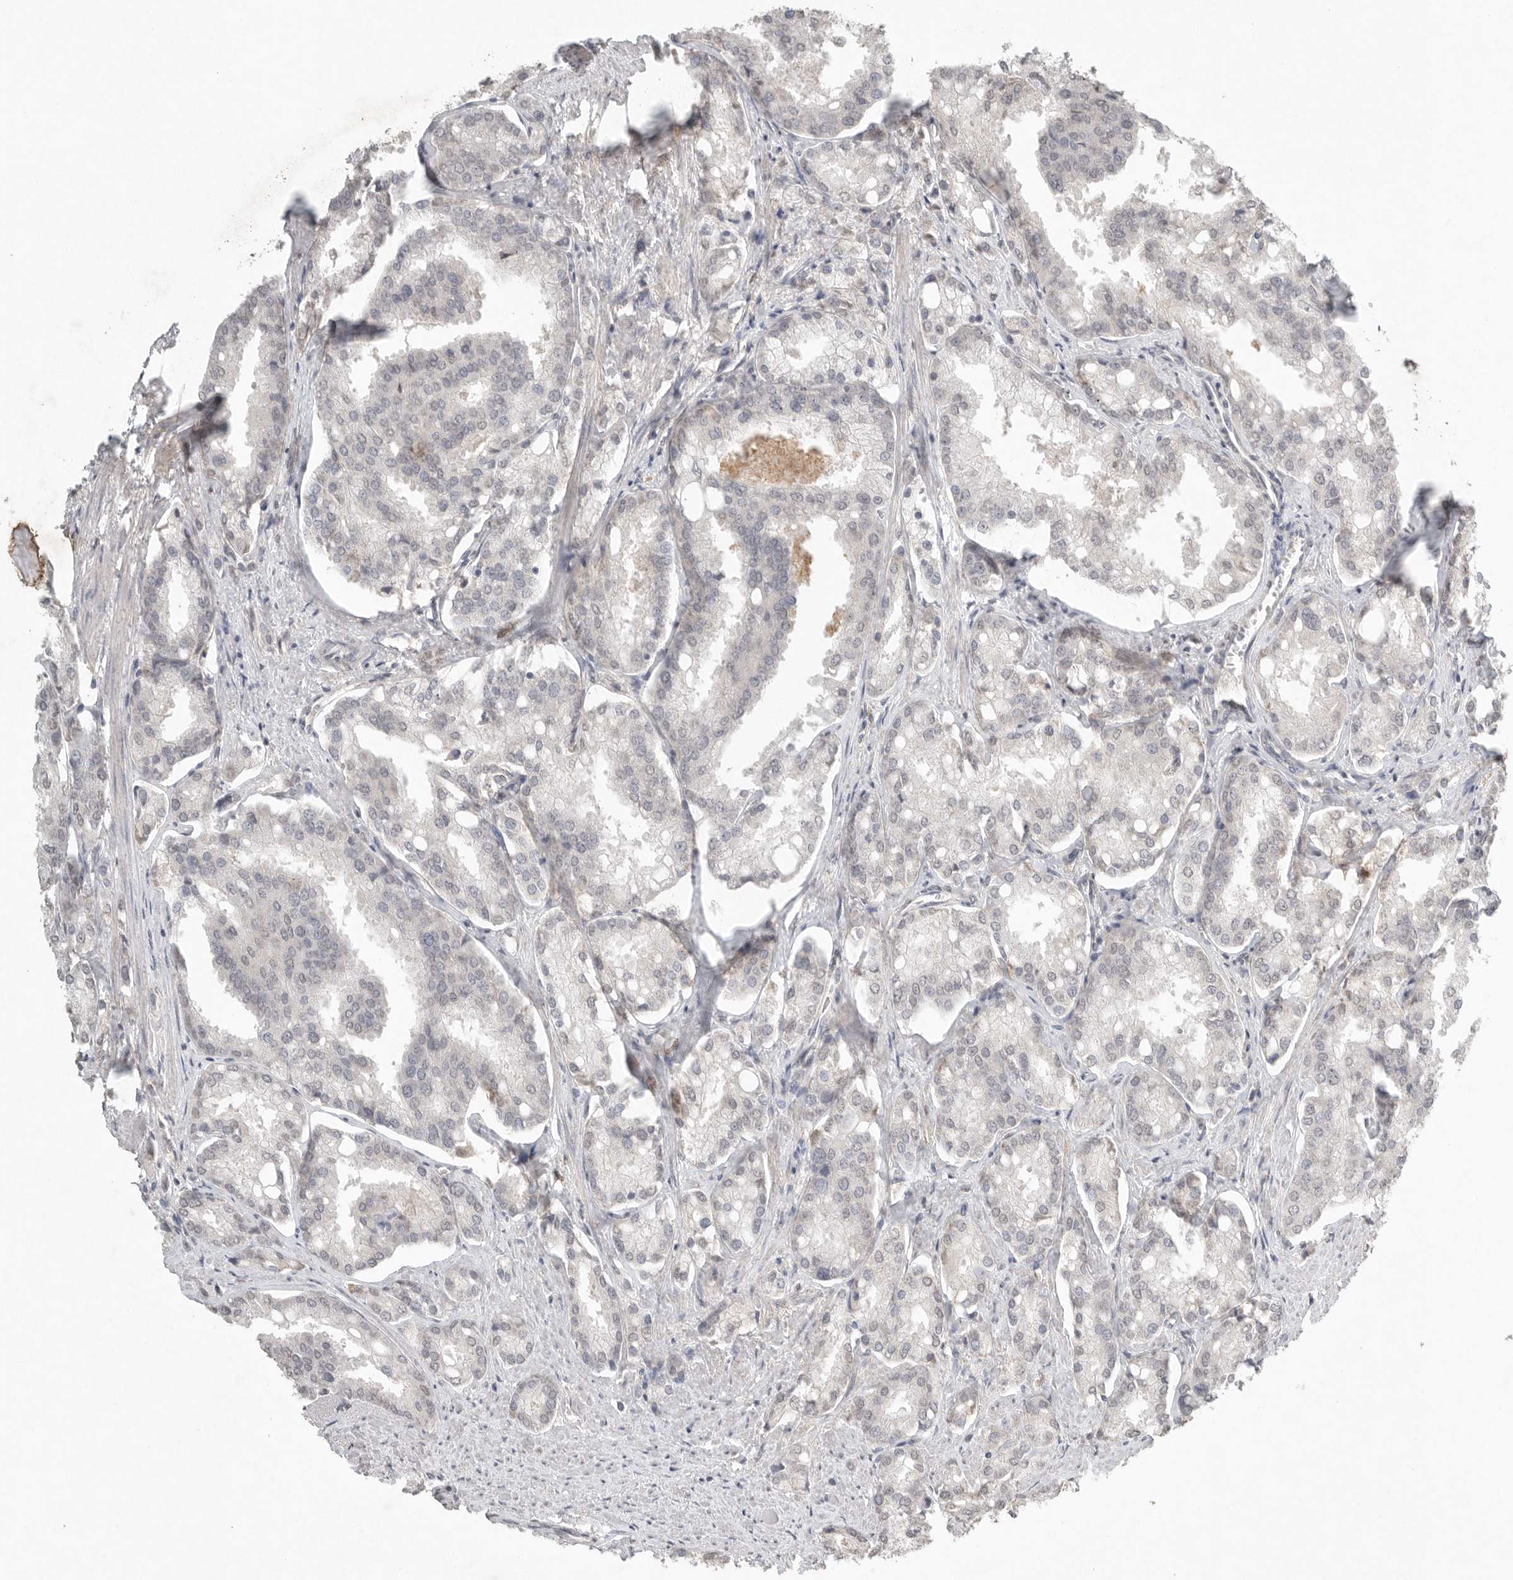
{"staining": {"intensity": "negative", "quantity": "none", "location": "none"}, "tissue": "prostate cancer", "cell_type": "Tumor cells", "image_type": "cancer", "snomed": [{"axis": "morphology", "description": "Adenocarcinoma, High grade"}, {"axis": "topography", "description": "Prostate"}], "caption": "Immunohistochemistry histopathology image of neoplastic tissue: prostate adenocarcinoma (high-grade) stained with DAB exhibits no significant protein staining in tumor cells.", "gene": "KLK5", "patient": {"sex": "male", "age": 50}}